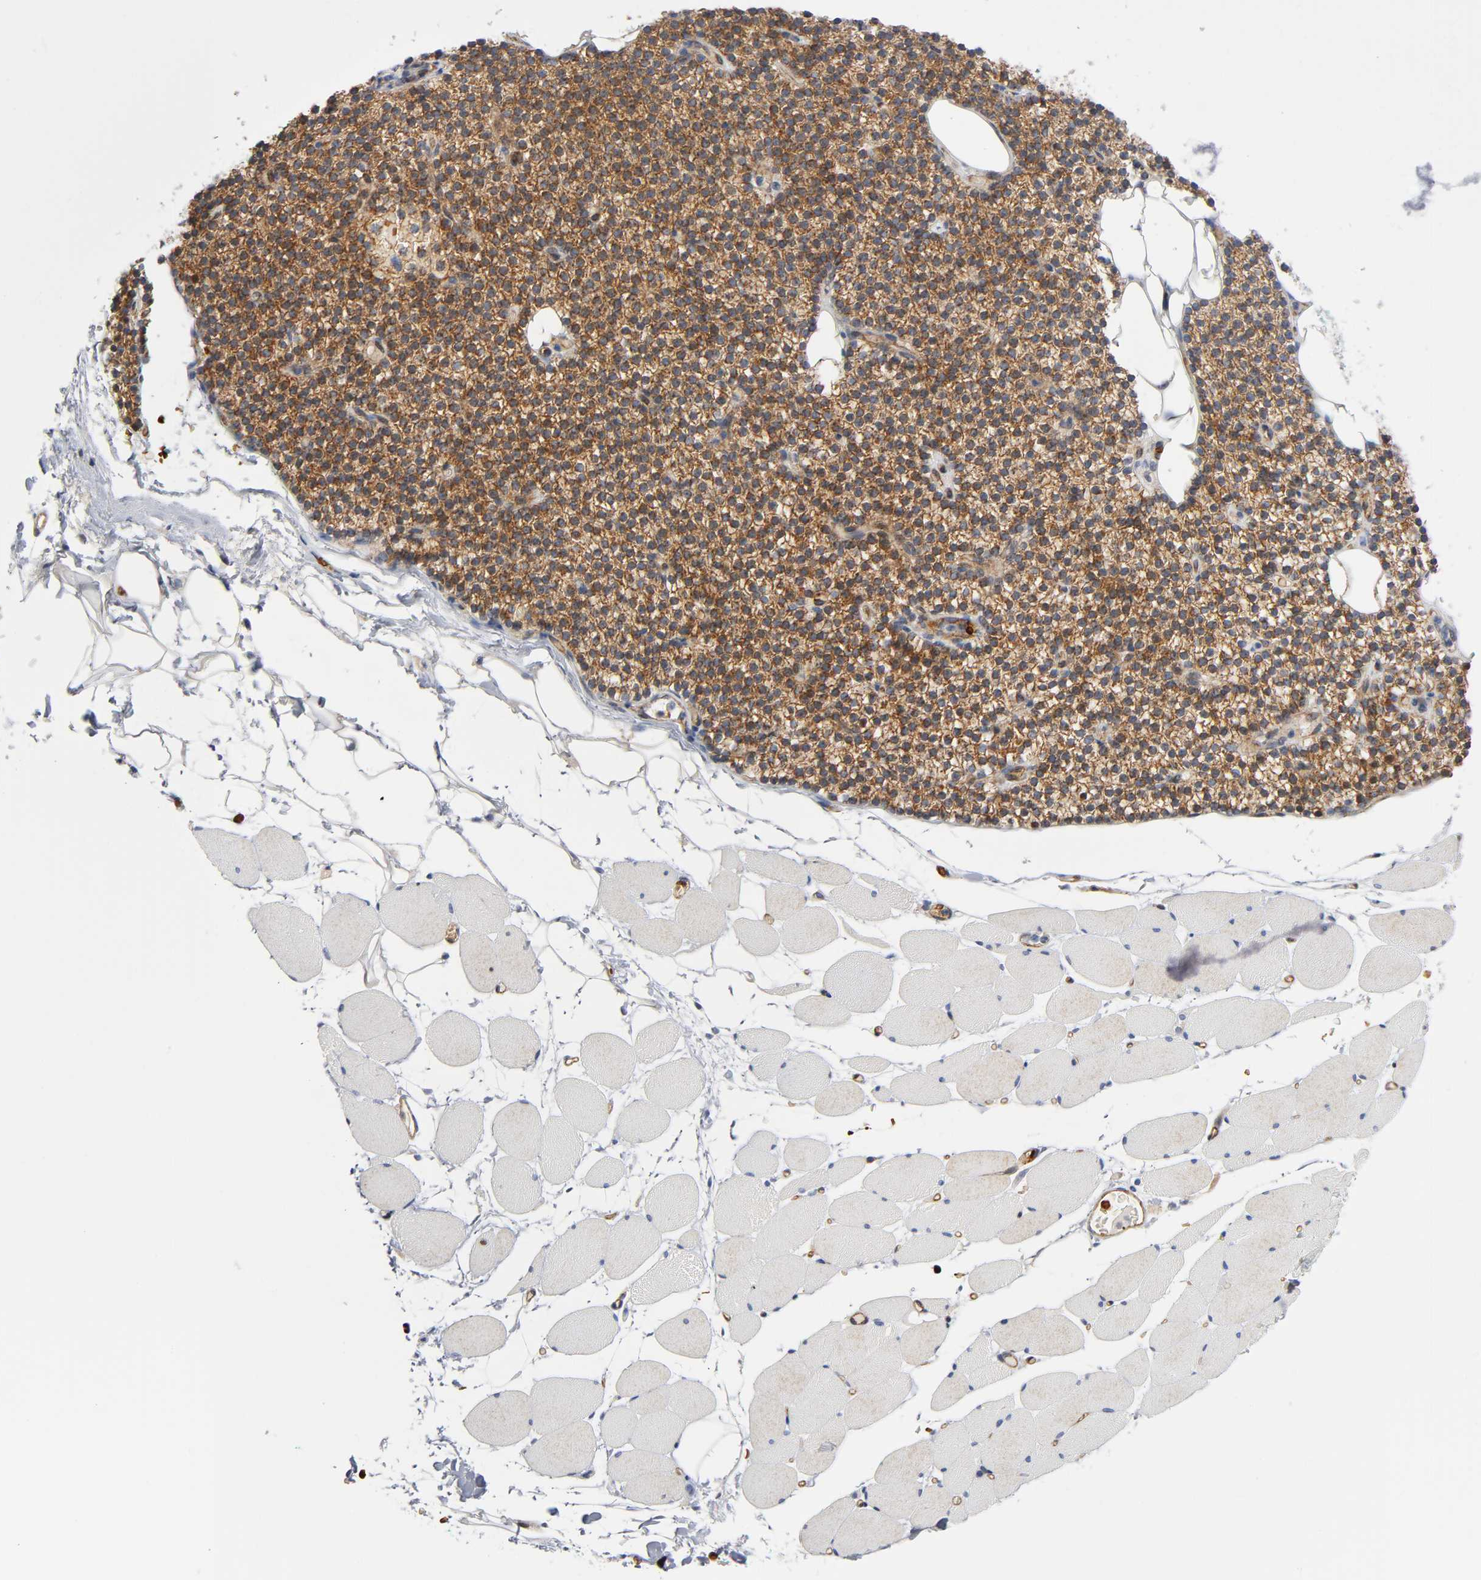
{"staining": {"intensity": "moderate", "quantity": "25%-75%", "location": "cytoplasmic/membranous"}, "tissue": "skeletal muscle", "cell_type": "Myocytes", "image_type": "normal", "snomed": [{"axis": "morphology", "description": "Normal tissue, NOS"}, {"axis": "topography", "description": "Skeletal muscle"}, {"axis": "topography", "description": "Parathyroid gland"}], "caption": "Human skeletal muscle stained with a brown dye shows moderate cytoplasmic/membranous positive positivity in approximately 25%-75% of myocytes.", "gene": "CD2AP", "patient": {"sex": "female", "age": 37}}